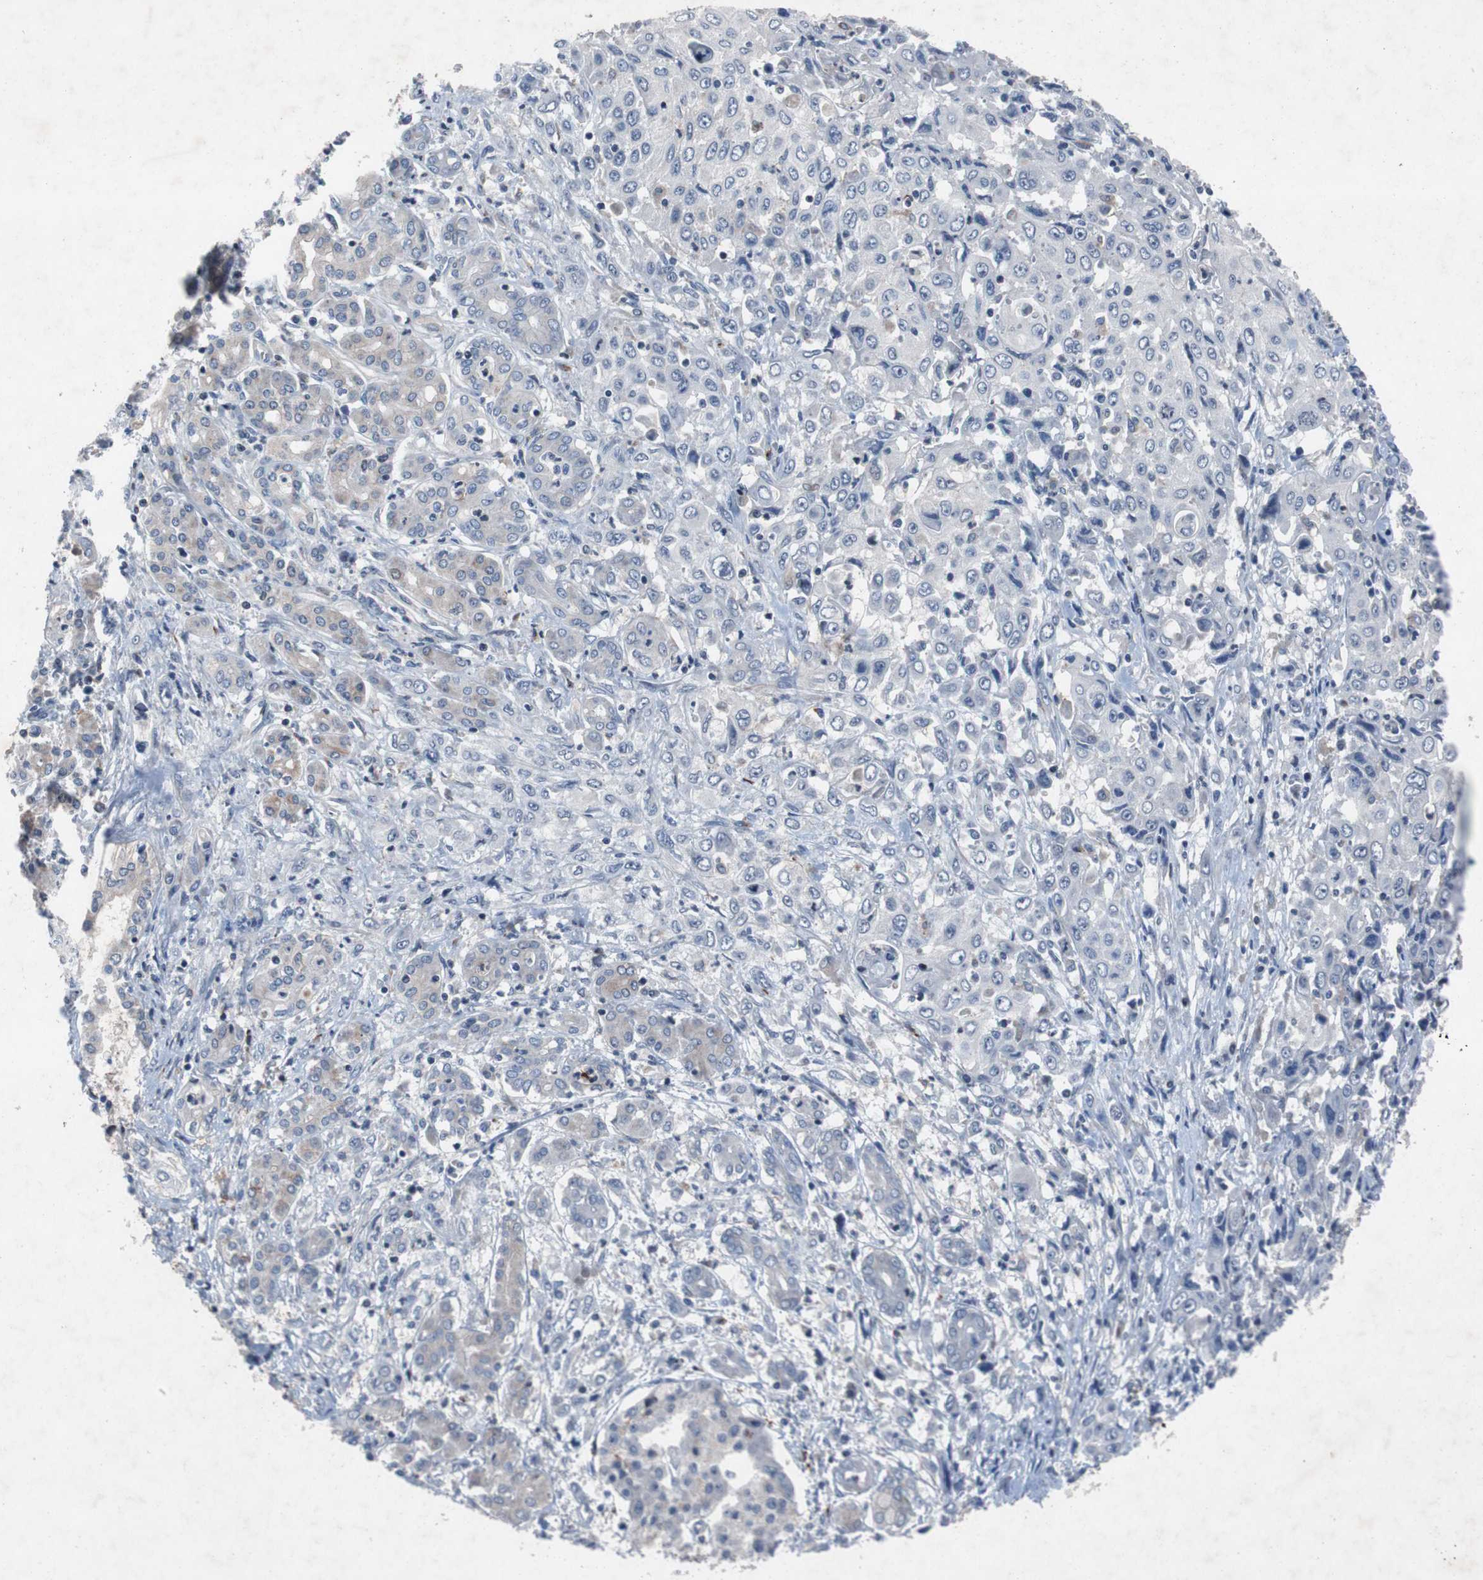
{"staining": {"intensity": "negative", "quantity": "none", "location": "none"}, "tissue": "pancreatic cancer", "cell_type": "Tumor cells", "image_type": "cancer", "snomed": [{"axis": "morphology", "description": "Adenocarcinoma, NOS"}, {"axis": "topography", "description": "Pancreas"}], "caption": "Histopathology image shows no protein expression in tumor cells of pancreatic cancer tissue.", "gene": "MUTYH", "patient": {"sex": "male", "age": 70}}